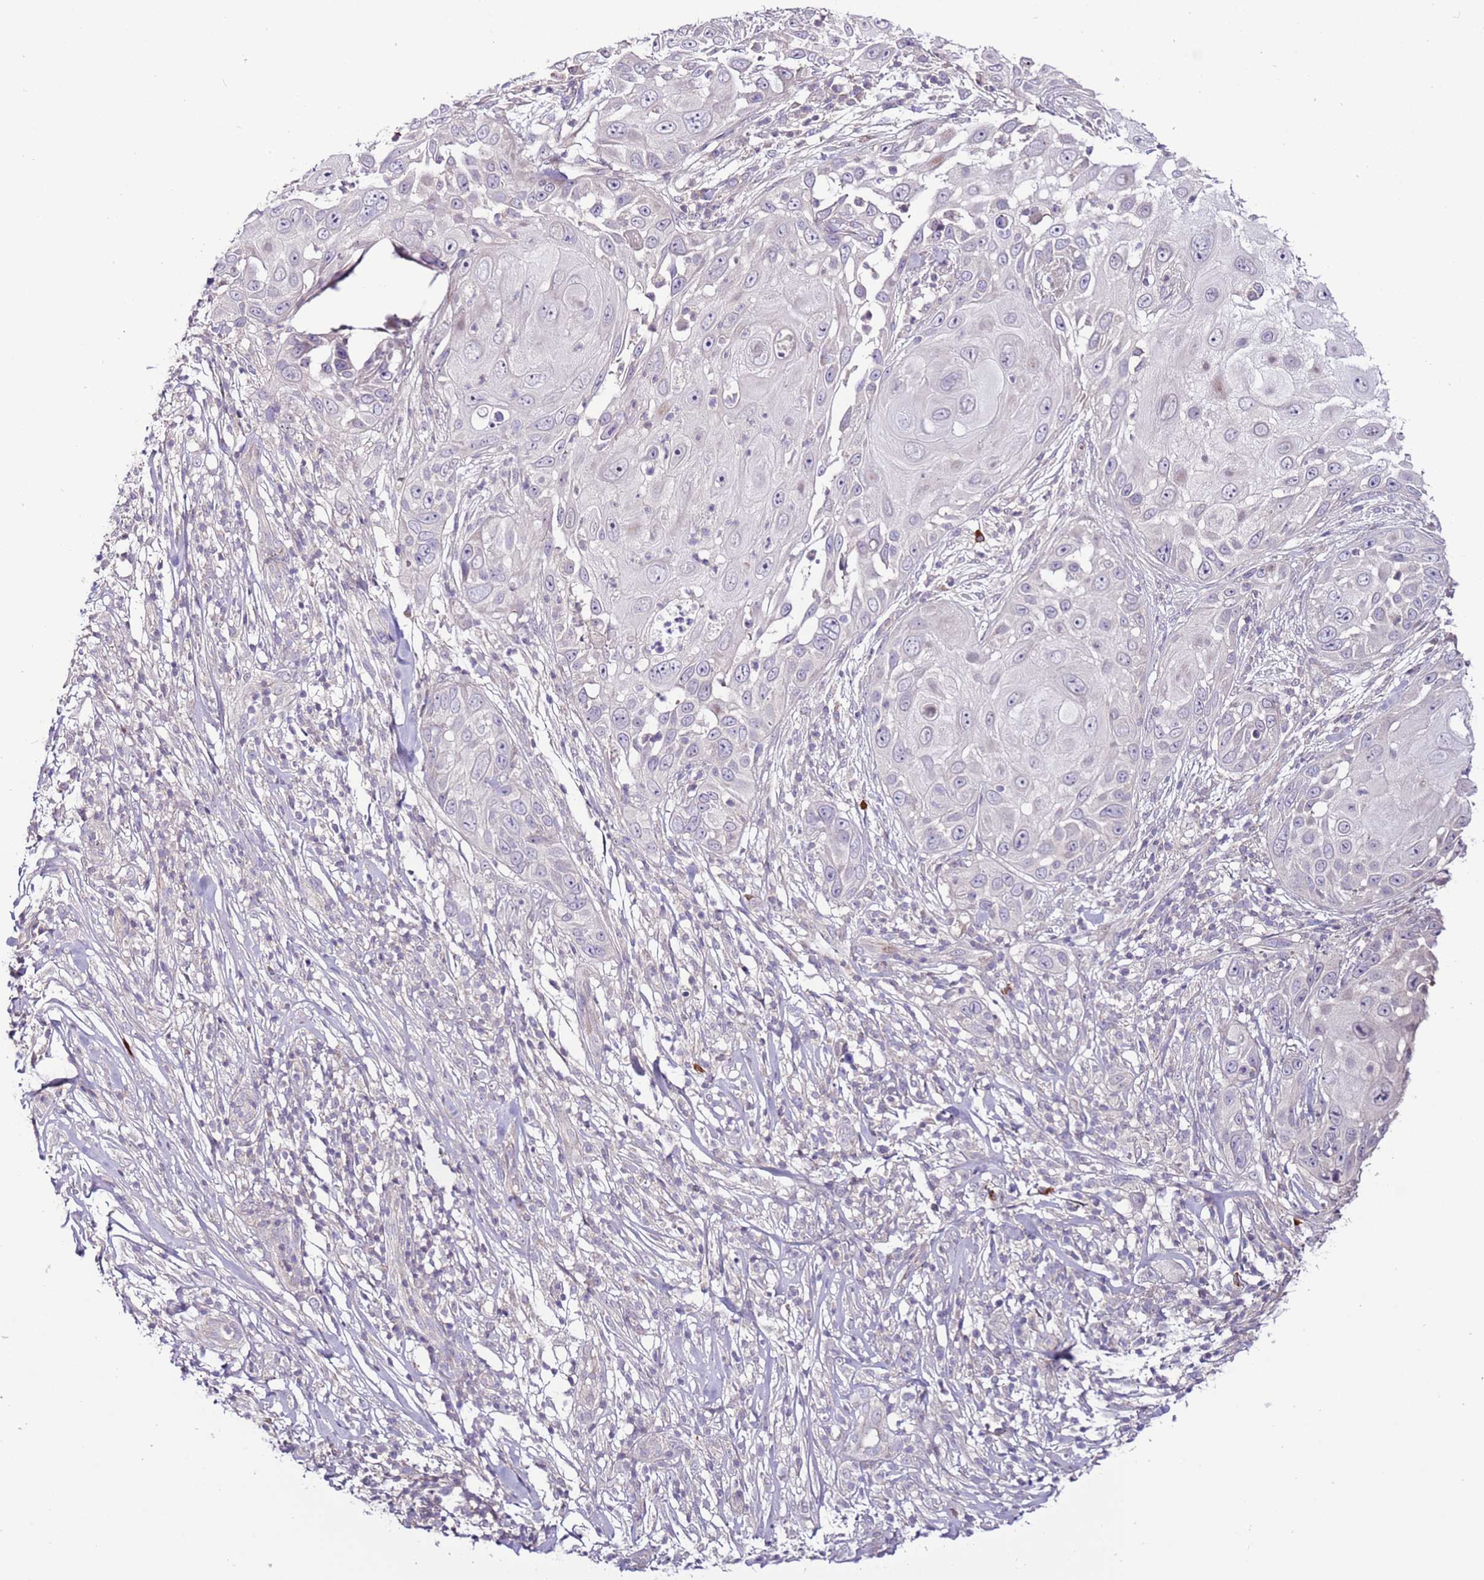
{"staining": {"intensity": "negative", "quantity": "none", "location": "none"}, "tissue": "skin cancer", "cell_type": "Tumor cells", "image_type": "cancer", "snomed": [{"axis": "morphology", "description": "Squamous cell carcinoma, NOS"}, {"axis": "topography", "description": "Skin"}], "caption": "This photomicrograph is of squamous cell carcinoma (skin) stained with immunohistochemistry (IHC) to label a protein in brown with the nuclei are counter-stained blue. There is no positivity in tumor cells.", "gene": "MTG2", "patient": {"sex": "female", "age": 44}}